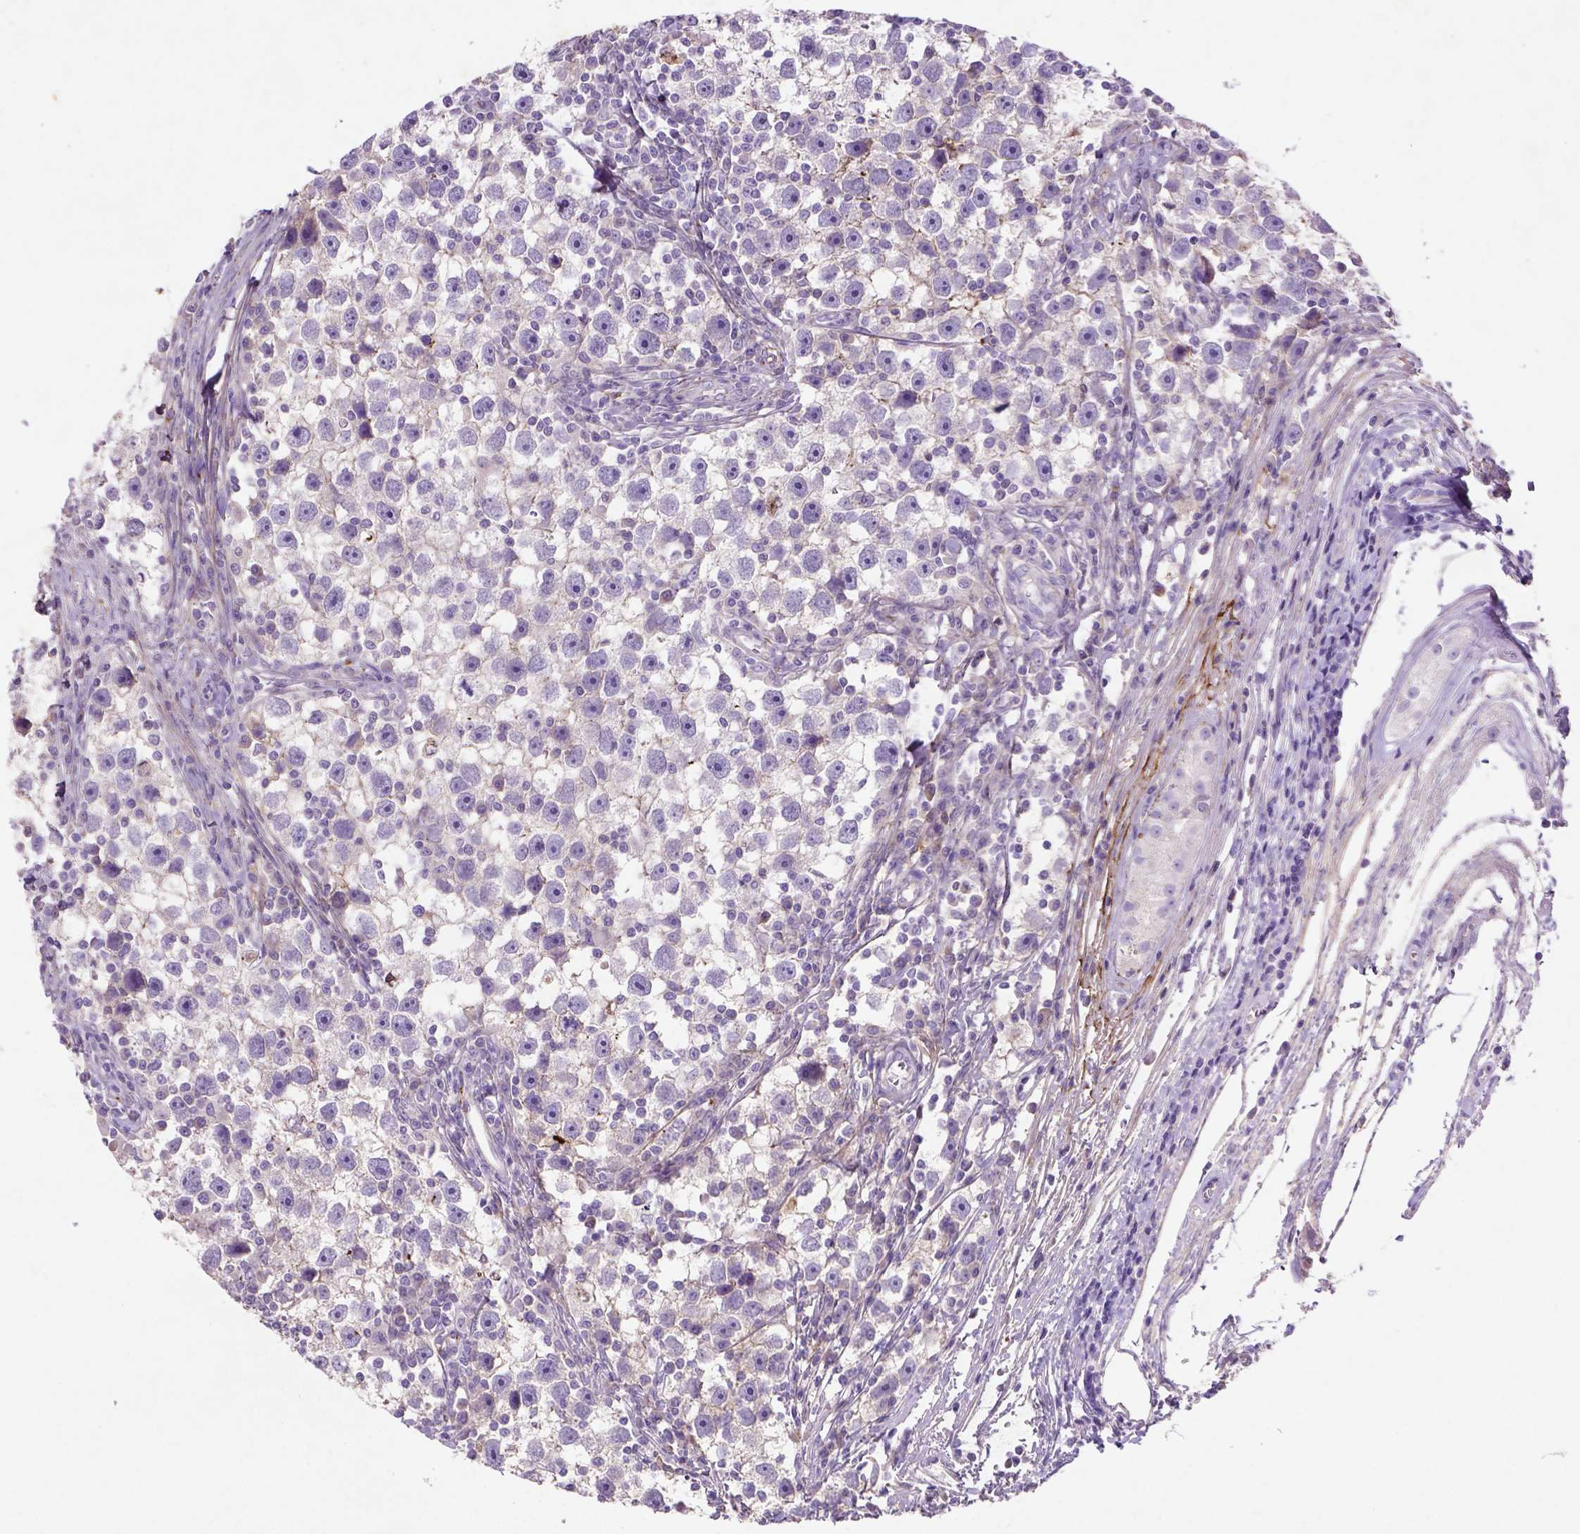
{"staining": {"intensity": "negative", "quantity": "none", "location": "none"}, "tissue": "testis cancer", "cell_type": "Tumor cells", "image_type": "cancer", "snomed": [{"axis": "morphology", "description": "Seminoma, NOS"}, {"axis": "topography", "description": "Testis"}], "caption": "Immunohistochemistry image of testis cancer stained for a protein (brown), which reveals no expression in tumor cells.", "gene": "NUDT2", "patient": {"sex": "male", "age": 30}}